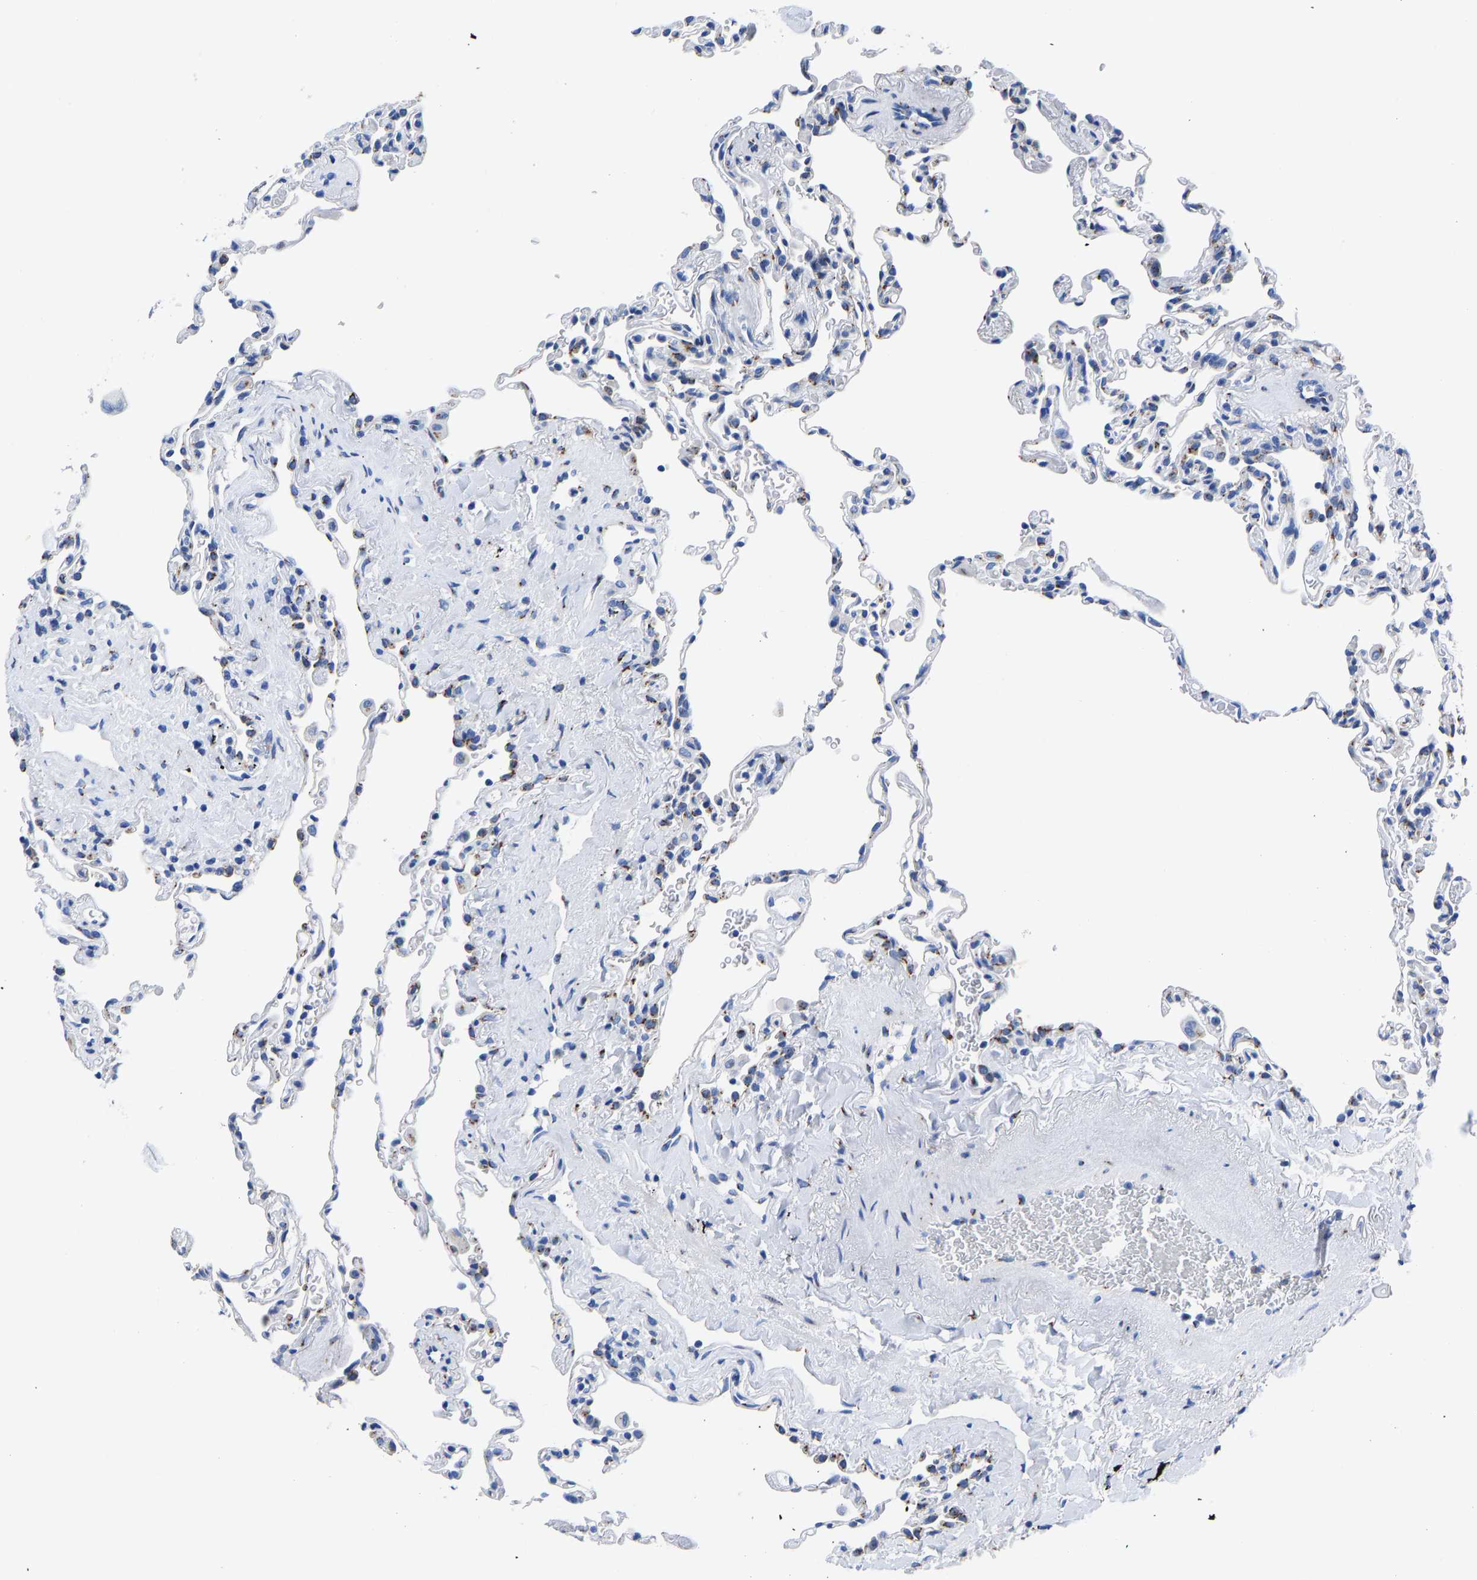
{"staining": {"intensity": "moderate", "quantity": "25%-75%", "location": "cytoplasmic/membranous"}, "tissue": "lung", "cell_type": "Alveolar cells", "image_type": "normal", "snomed": [{"axis": "morphology", "description": "Normal tissue, NOS"}, {"axis": "topography", "description": "Lung"}], "caption": "Protein positivity by immunohistochemistry (IHC) demonstrates moderate cytoplasmic/membranous expression in about 25%-75% of alveolar cells in normal lung. The staining is performed using DAB (3,3'-diaminobenzidine) brown chromogen to label protein expression. The nuclei are counter-stained blue using hematoxylin.", "gene": "TMEM87A", "patient": {"sex": "male", "age": 59}}